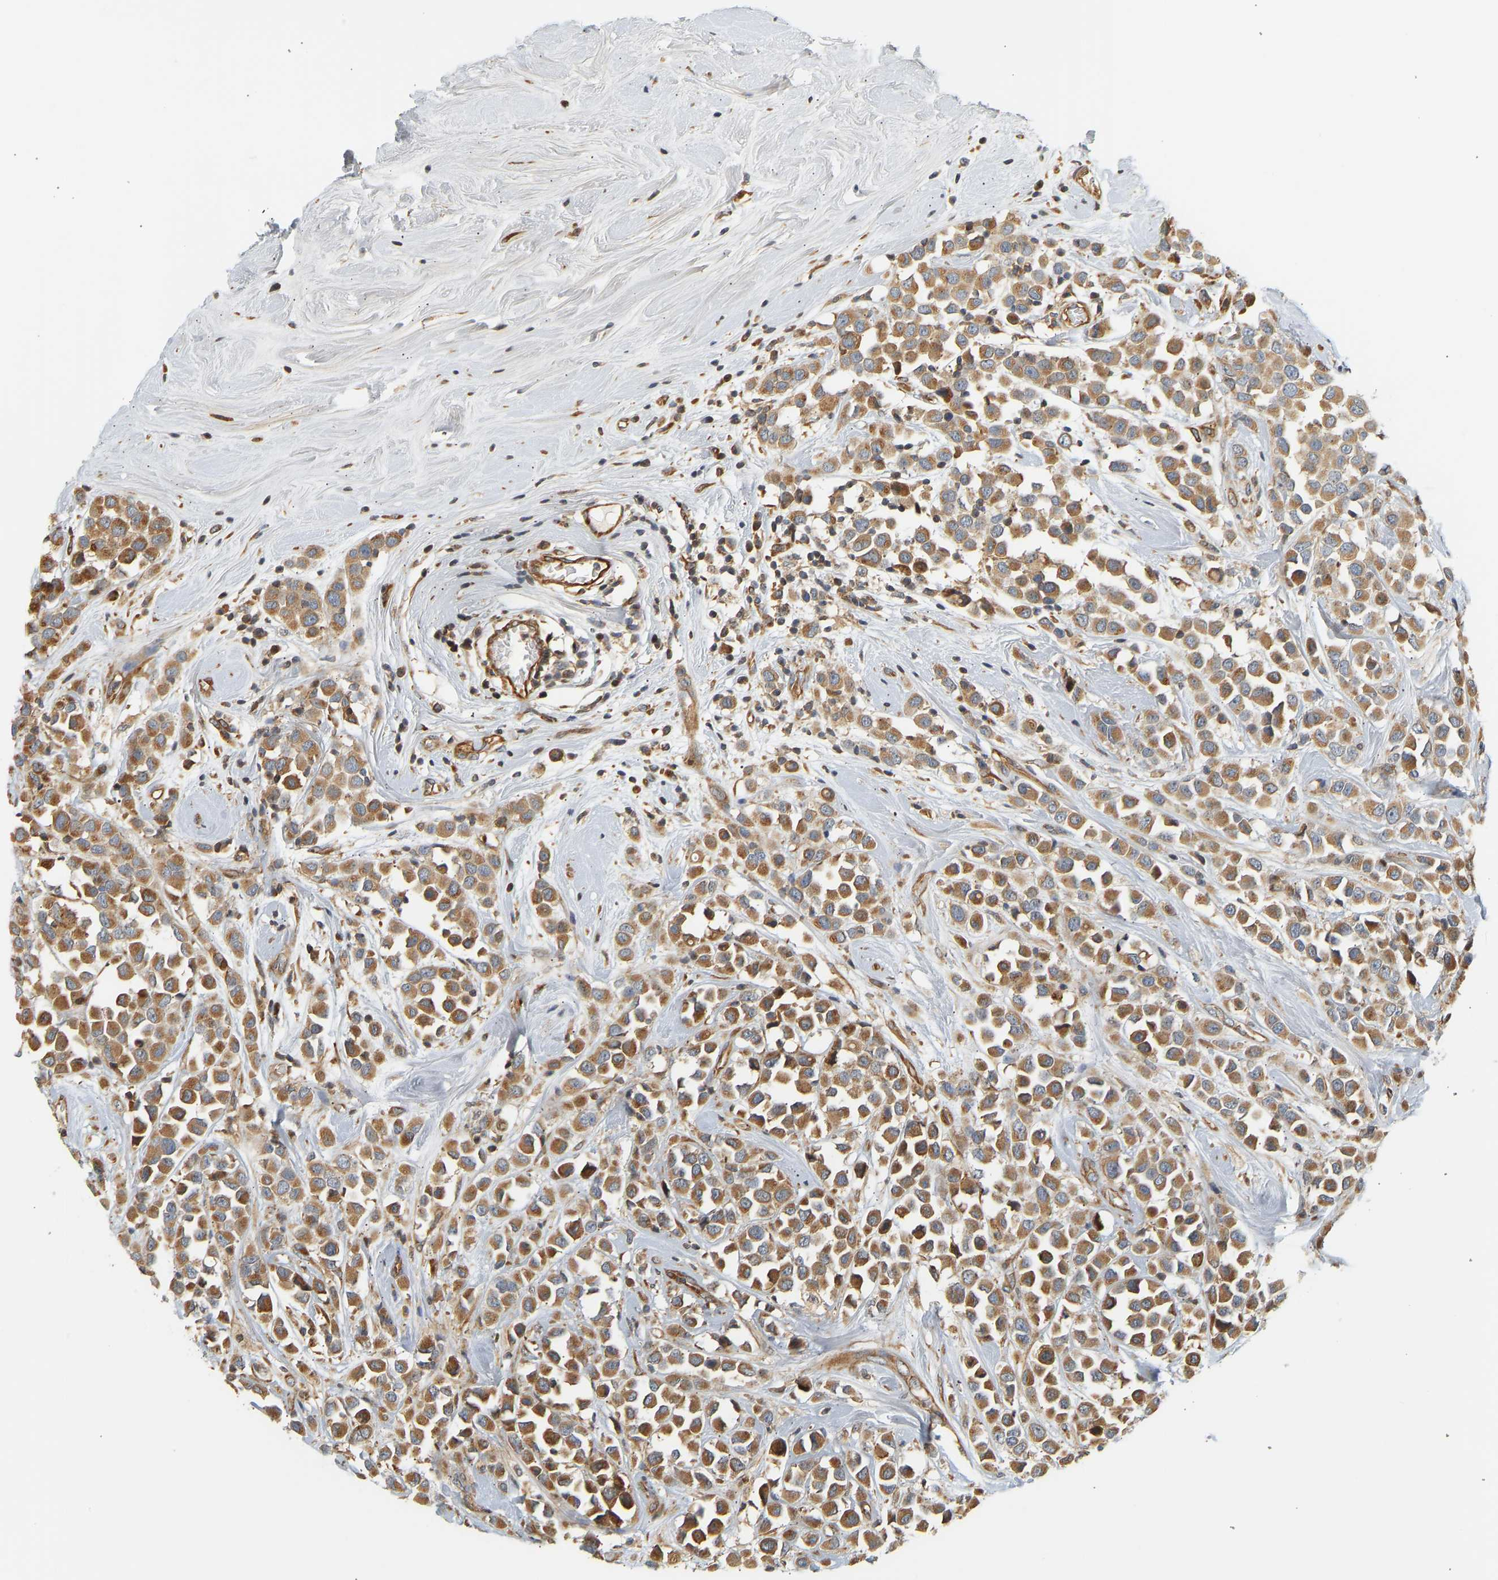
{"staining": {"intensity": "moderate", "quantity": ">75%", "location": "cytoplasmic/membranous"}, "tissue": "breast cancer", "cell_type": "Tumor cells", "image_type": "cancer", "snomed": [{"axis": "morphology", "description": "Duct carcinoma"}, {"axis": "topography", "description": "Breast"}], "caption": "IHC photomicrograph of human breast cancer (invasive ductal carcinoma) stained for a protein (brown), which displays medium levels of moderate cytoplasmic/membranous staining in about >75% of tumor cells.", "gene": "CEP57", "patient": {"sex": "female", "age": 61}}